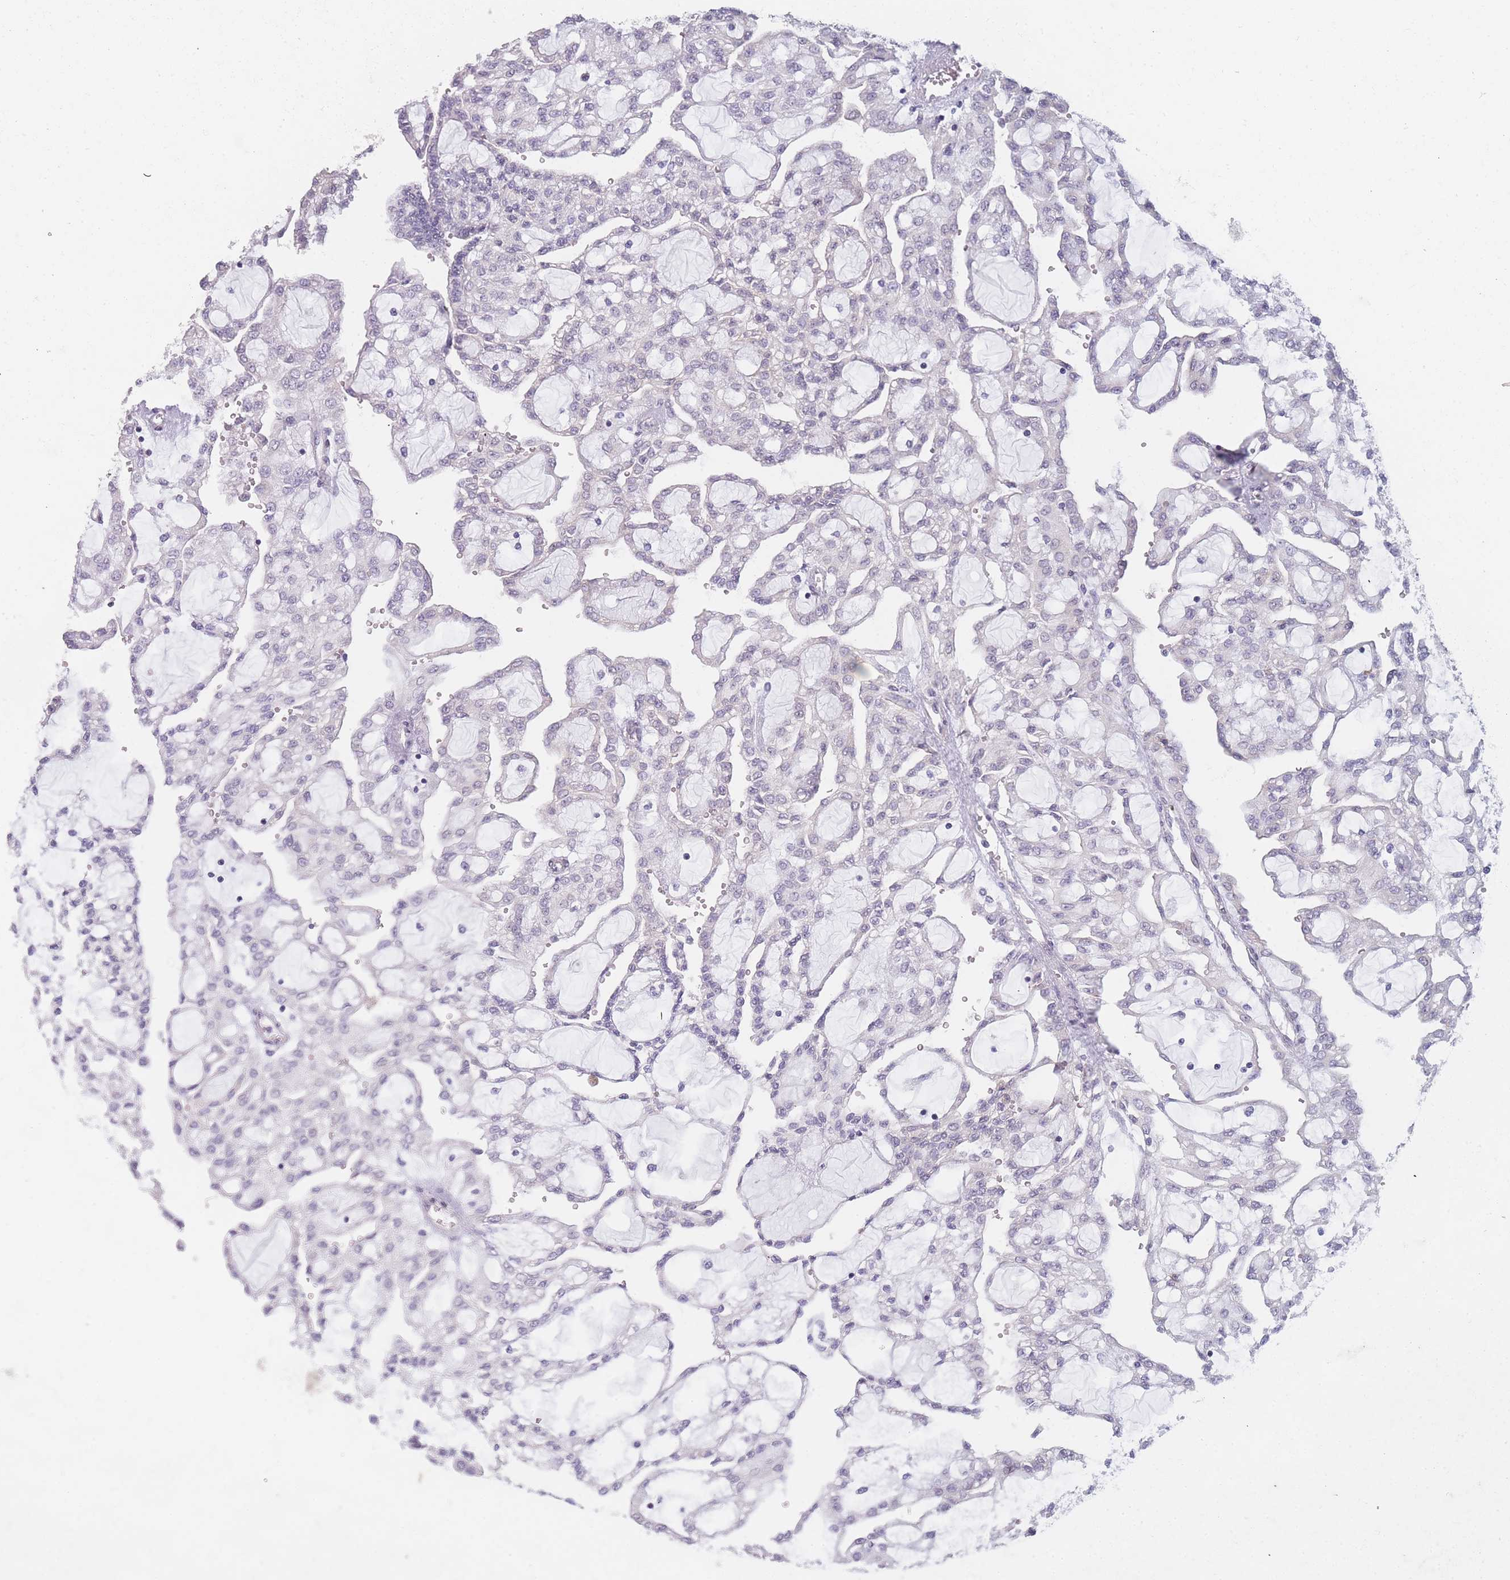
{"staining": {"intensity": "negative", "quantity": "none", "location": "none"}, "tissue": "renal cancer", "cell_type": "Tumor cells", "image_type": "cancer", "snomed": [{"axis": "morphology", "description": "Adenocarcinoma, NOS"}, {"axis": "topography", "description": "Kidney"}], "caption": "Immunohistochemistry (IHC) micrograph of neoplastic tissue: renal cancer stained with DAB (3,3'-diaminobenzidine) exhibits no significant protein positivity in tumor cells. (Brightfield microscopy of DAB immunohistochemistry (IHC) at high magnification).", "gene": "MRI1", "patient": {"sex": "male", "age": 63}}